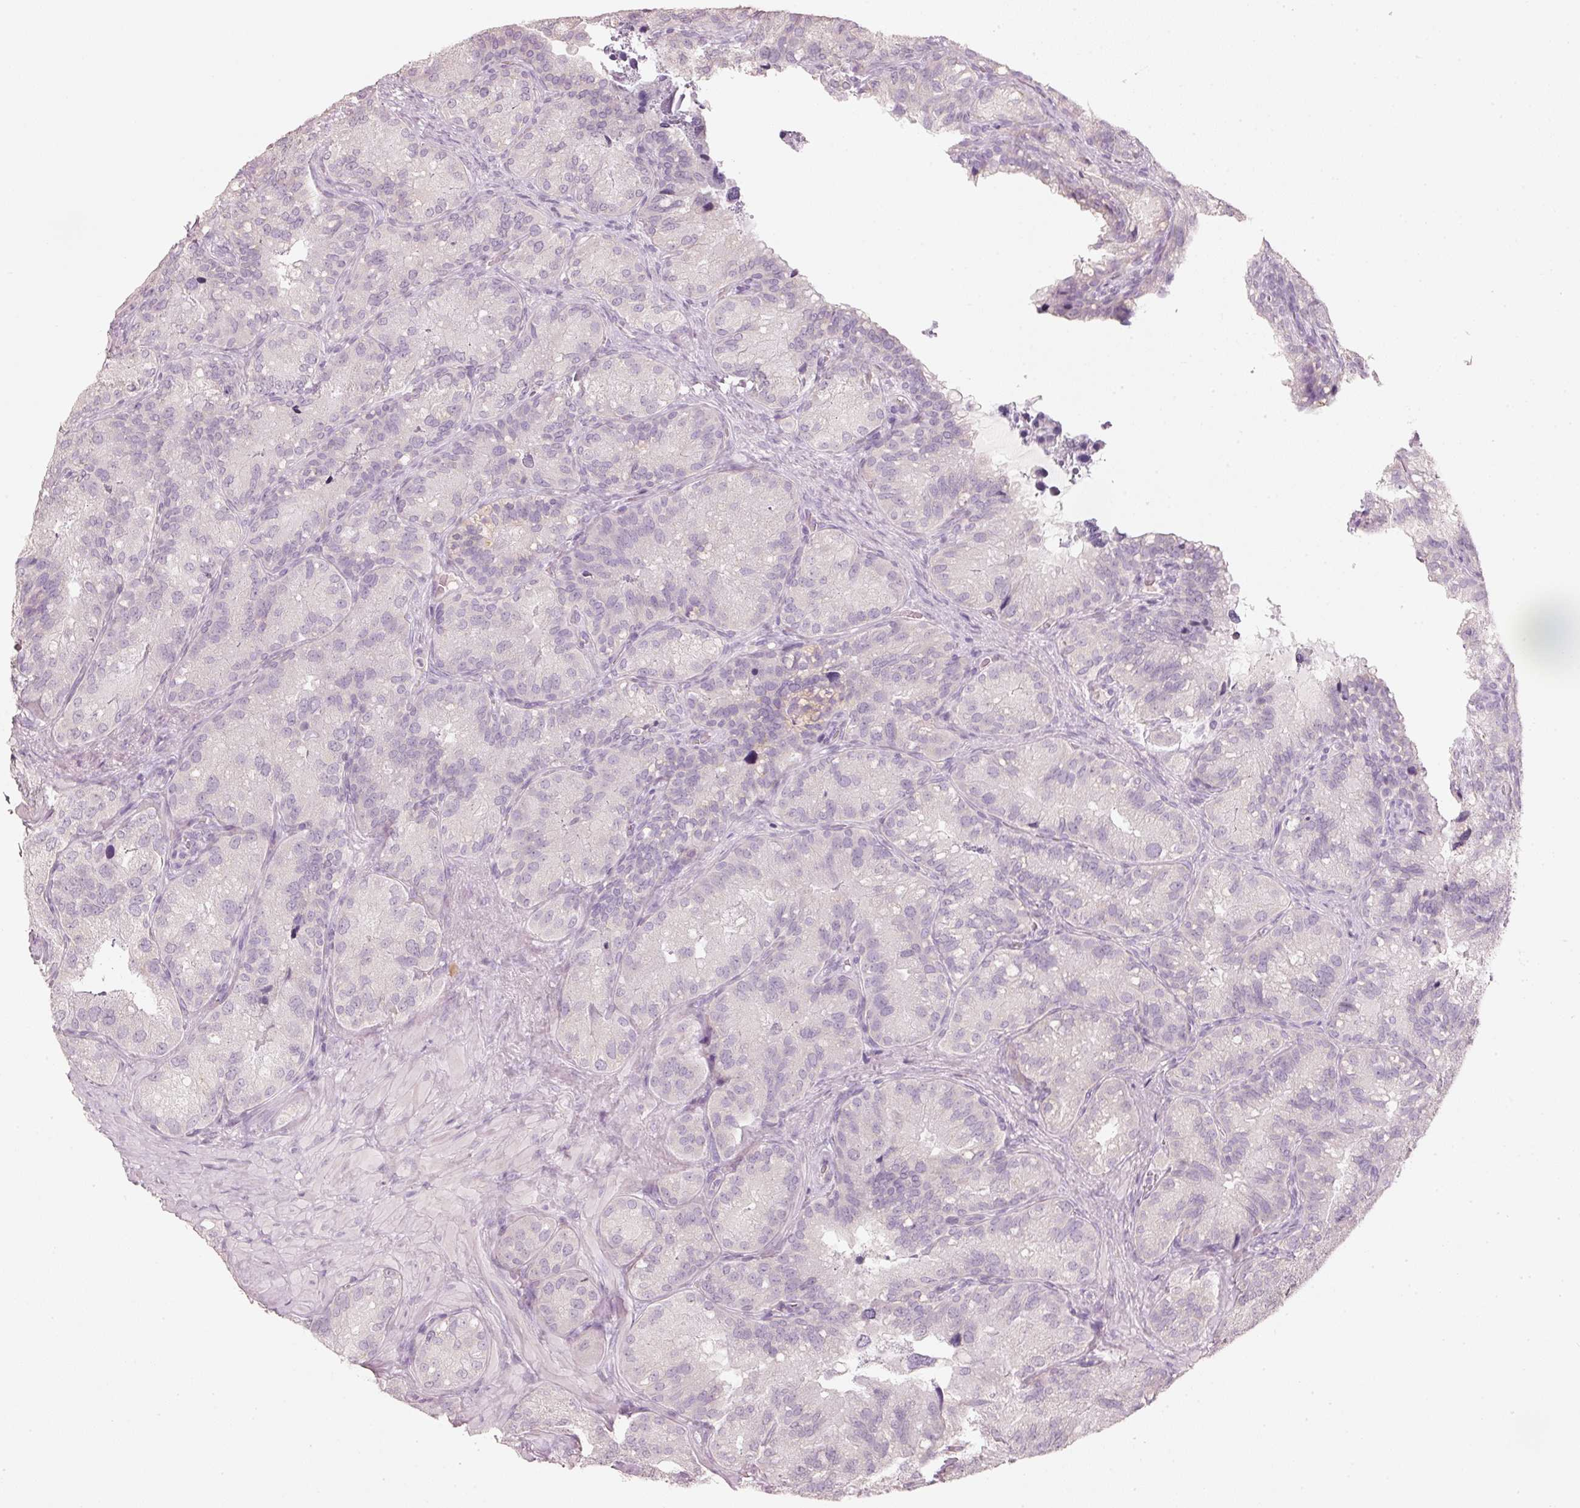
{"staining": {"intensity": "negative", "quantity": "none", "location": "none"}, "tissue": "seminal vesicle", "cell_type": "Glandular cells", "image_type": "normal", "snomed": [{"axis": "morphology", "description": "Normal tissue, NOS"}, {"axis": "topography", "description": "Seminal veicle"}], "caption": "A histopathology image of seminal vesicle stained for a protein shows no brown staining in glandular cells. The staining is performed using DAB brown chromogen with nuclei counter-stained in using hematoxylin.", "gene": "STEAP1", "patient": {"sex": "male", "age": 69}}